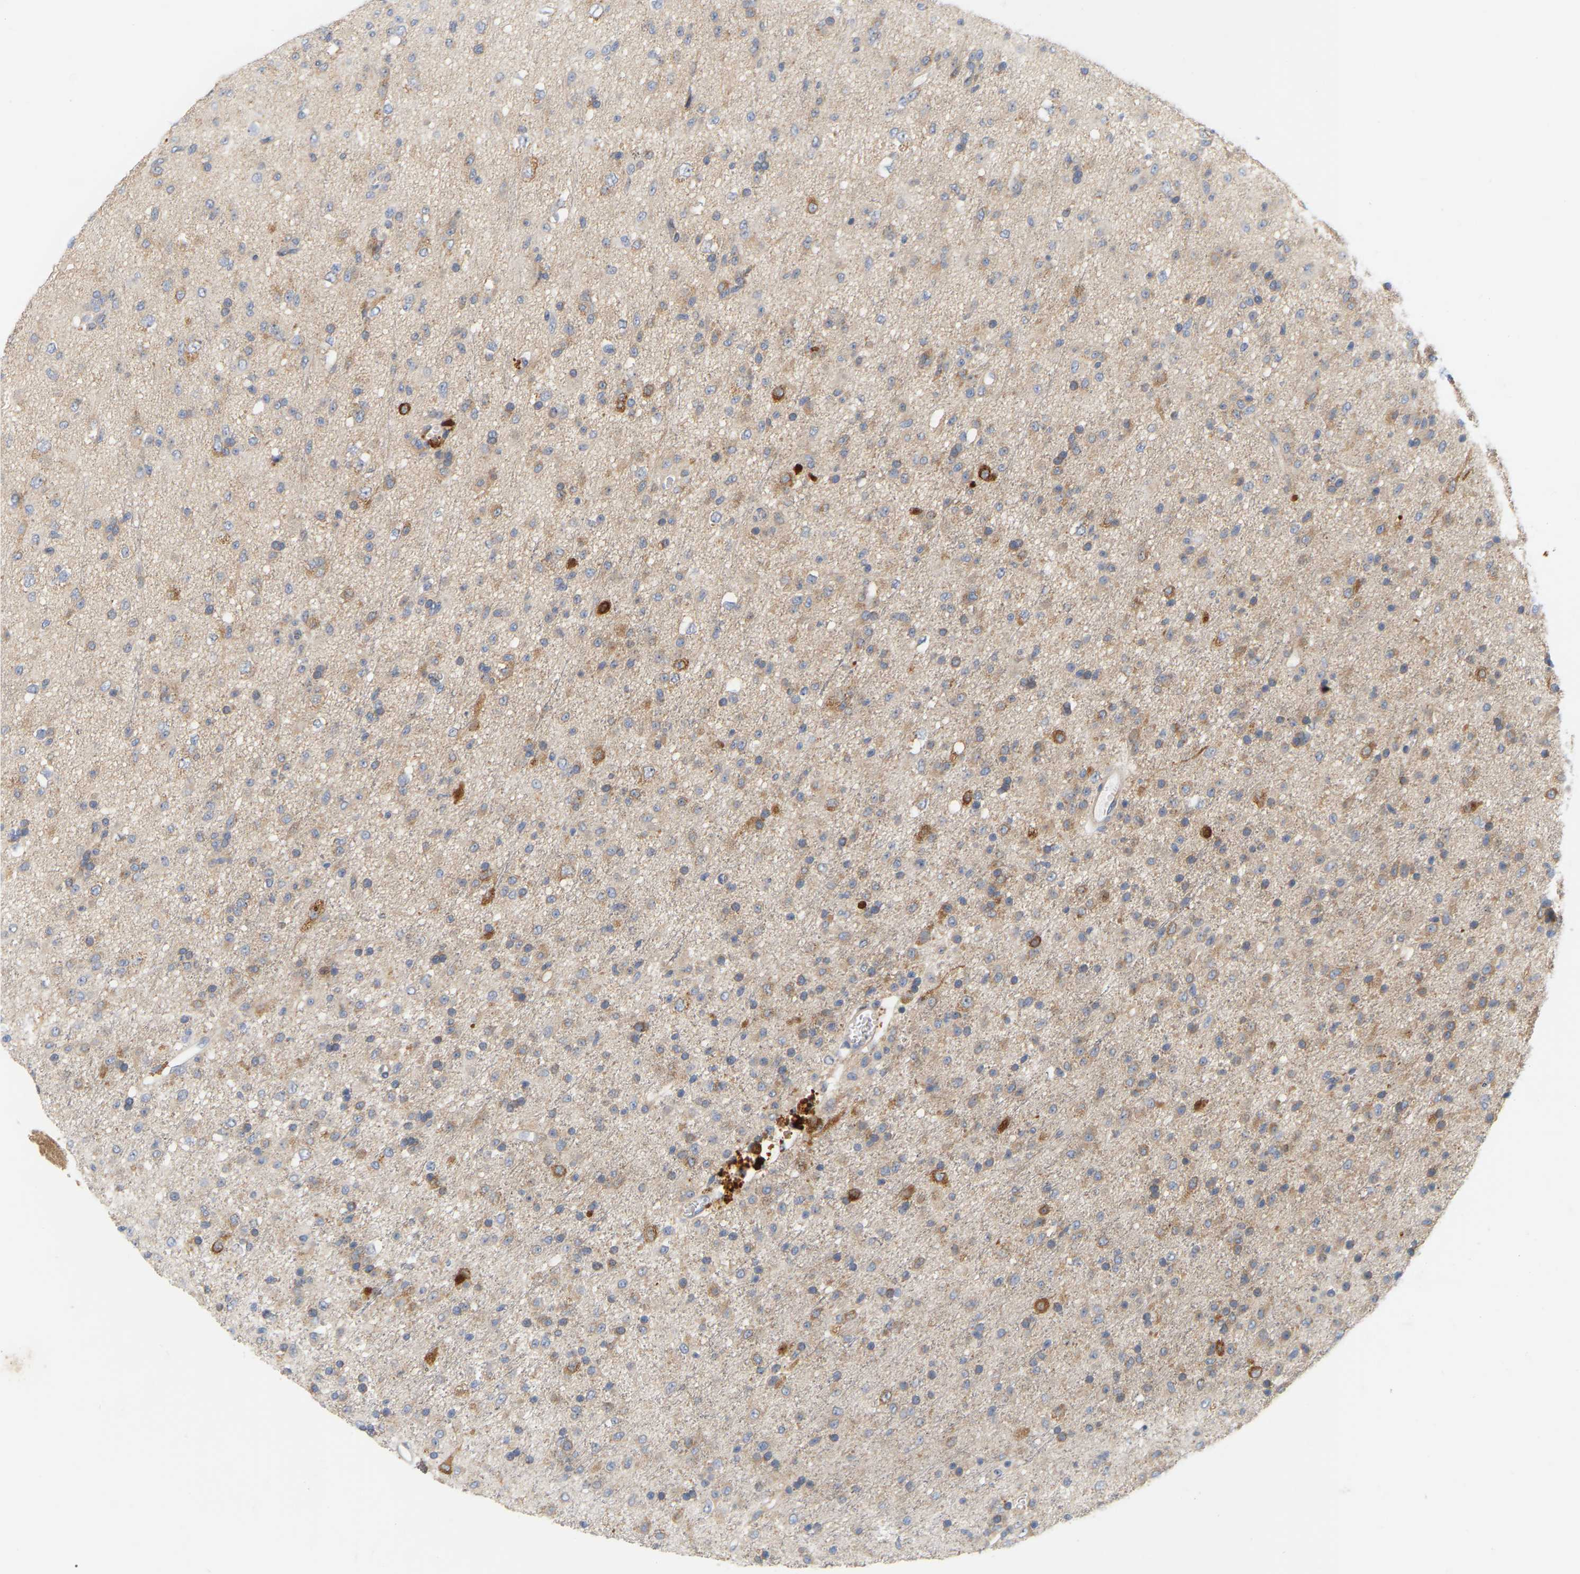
{"staining": {"intensity": "moderate", "quantity": ">75%", "location": "cytoplasmic/membranous"}, "tissue": "glioma", "cell_type": "Tumor cells", "image_type": "cancer", "snomed": [{"axis": "morphology", "description": "Glioma, malignant, Low grade"}, {"axis": "topography", "description": "Brain"}], "caption": "Approximately >75% of tumor cells in malignant glioma (low-grade) exhibit moderate cytoplasmic/membranous protein expression as visualized by brown immunohistochemical staining.", "gene": "MINDY4", "patient": {"sex": "male", "age": 65}}